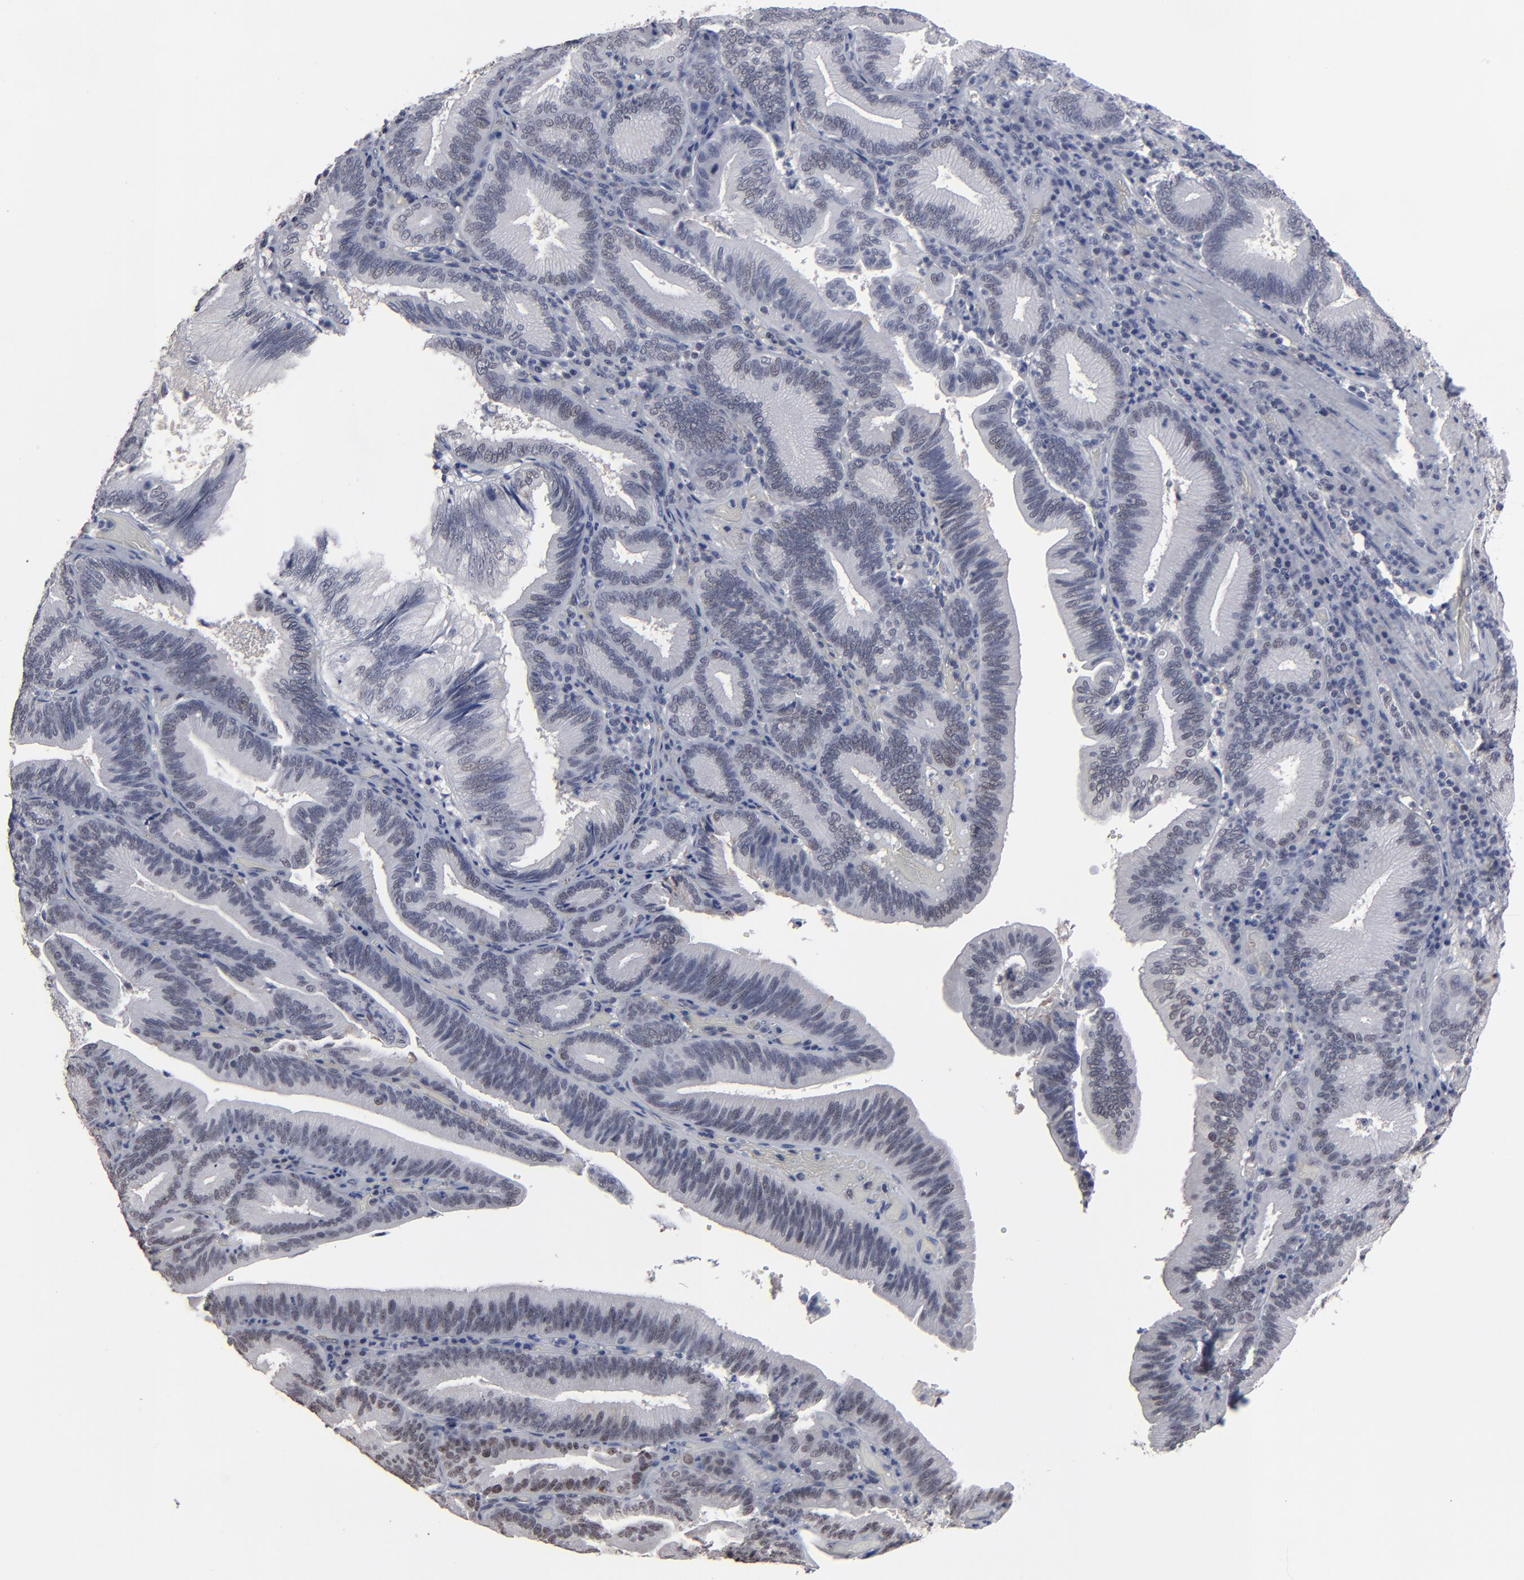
{"staining": {"intensity": "weak", "quantity": "<25%", "location": "nuclear"}, "tissue": "pancreatic cancer", "cell_type": "Tumor cells", "image_type": "cancer", "snomed": [{"axis": "morphology", "description": "Adenocarcinoma, NOS"}, {"axis": "topography", "description": "Pancreas"}], "caption": "IHC micrograph of neoplastic tissue: human pancreatic cancer stained with DAB reveals no significant protein expression in tumor cells.", "gene": "SSRP1", "patient": {"sex": "male", "age": 82}}